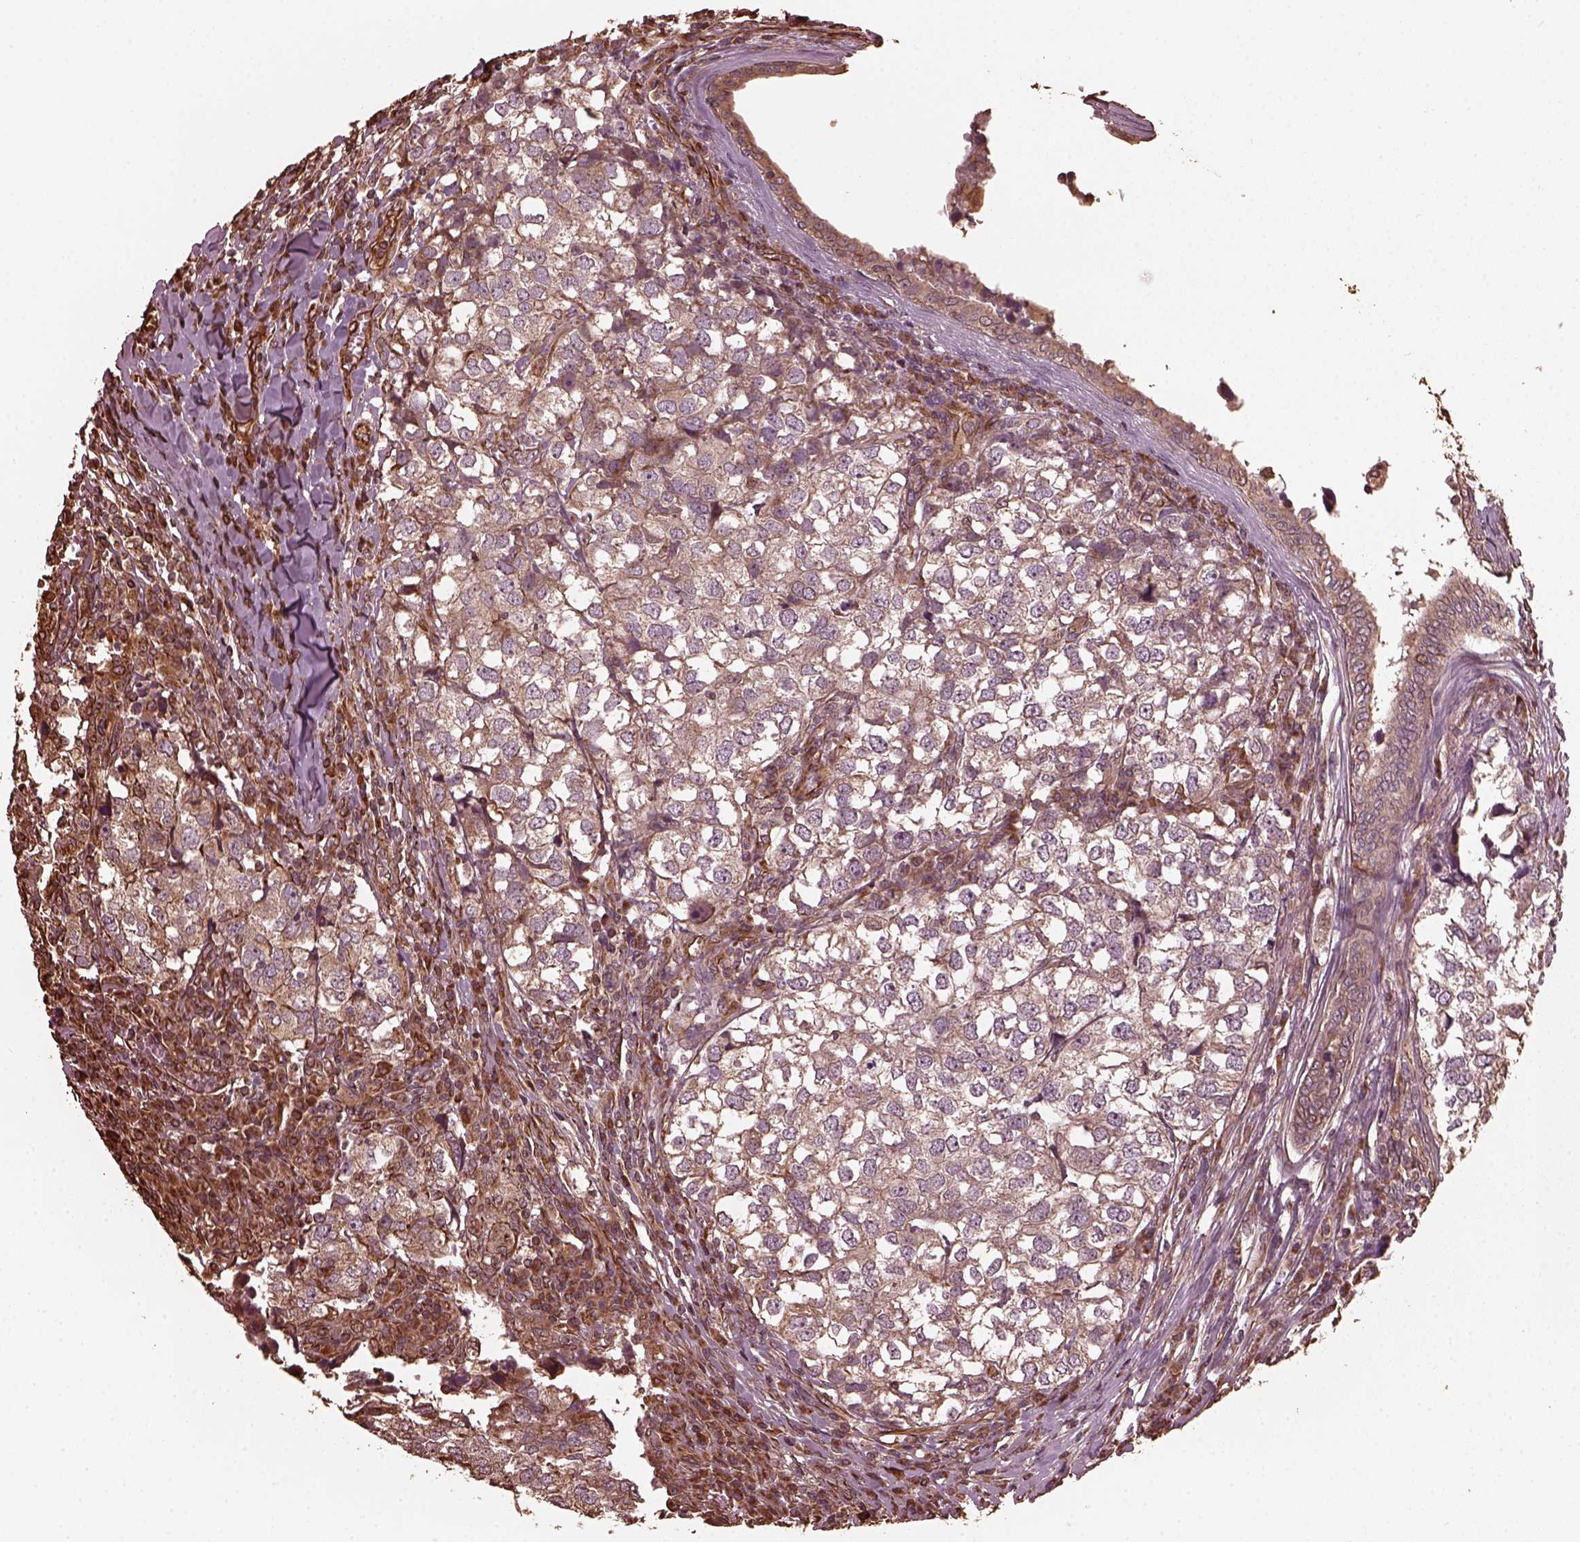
{"staining": {"intensity": "negative", "quantity": "none", "location": "none"}, "tissue": "breast cancer", "cell_type": "Tumor cells", "image_type": "cancer", "snomed": [{"axis": "morphology", "description": "Duct carcinoma"}, {"axis": "topography", "description": "Breast"}], "caption": "Tumor cells are negative for protein expression in human breast cancer.", "gene": "GTPBP1", "patient": {"sex": "female", "age": 30}}